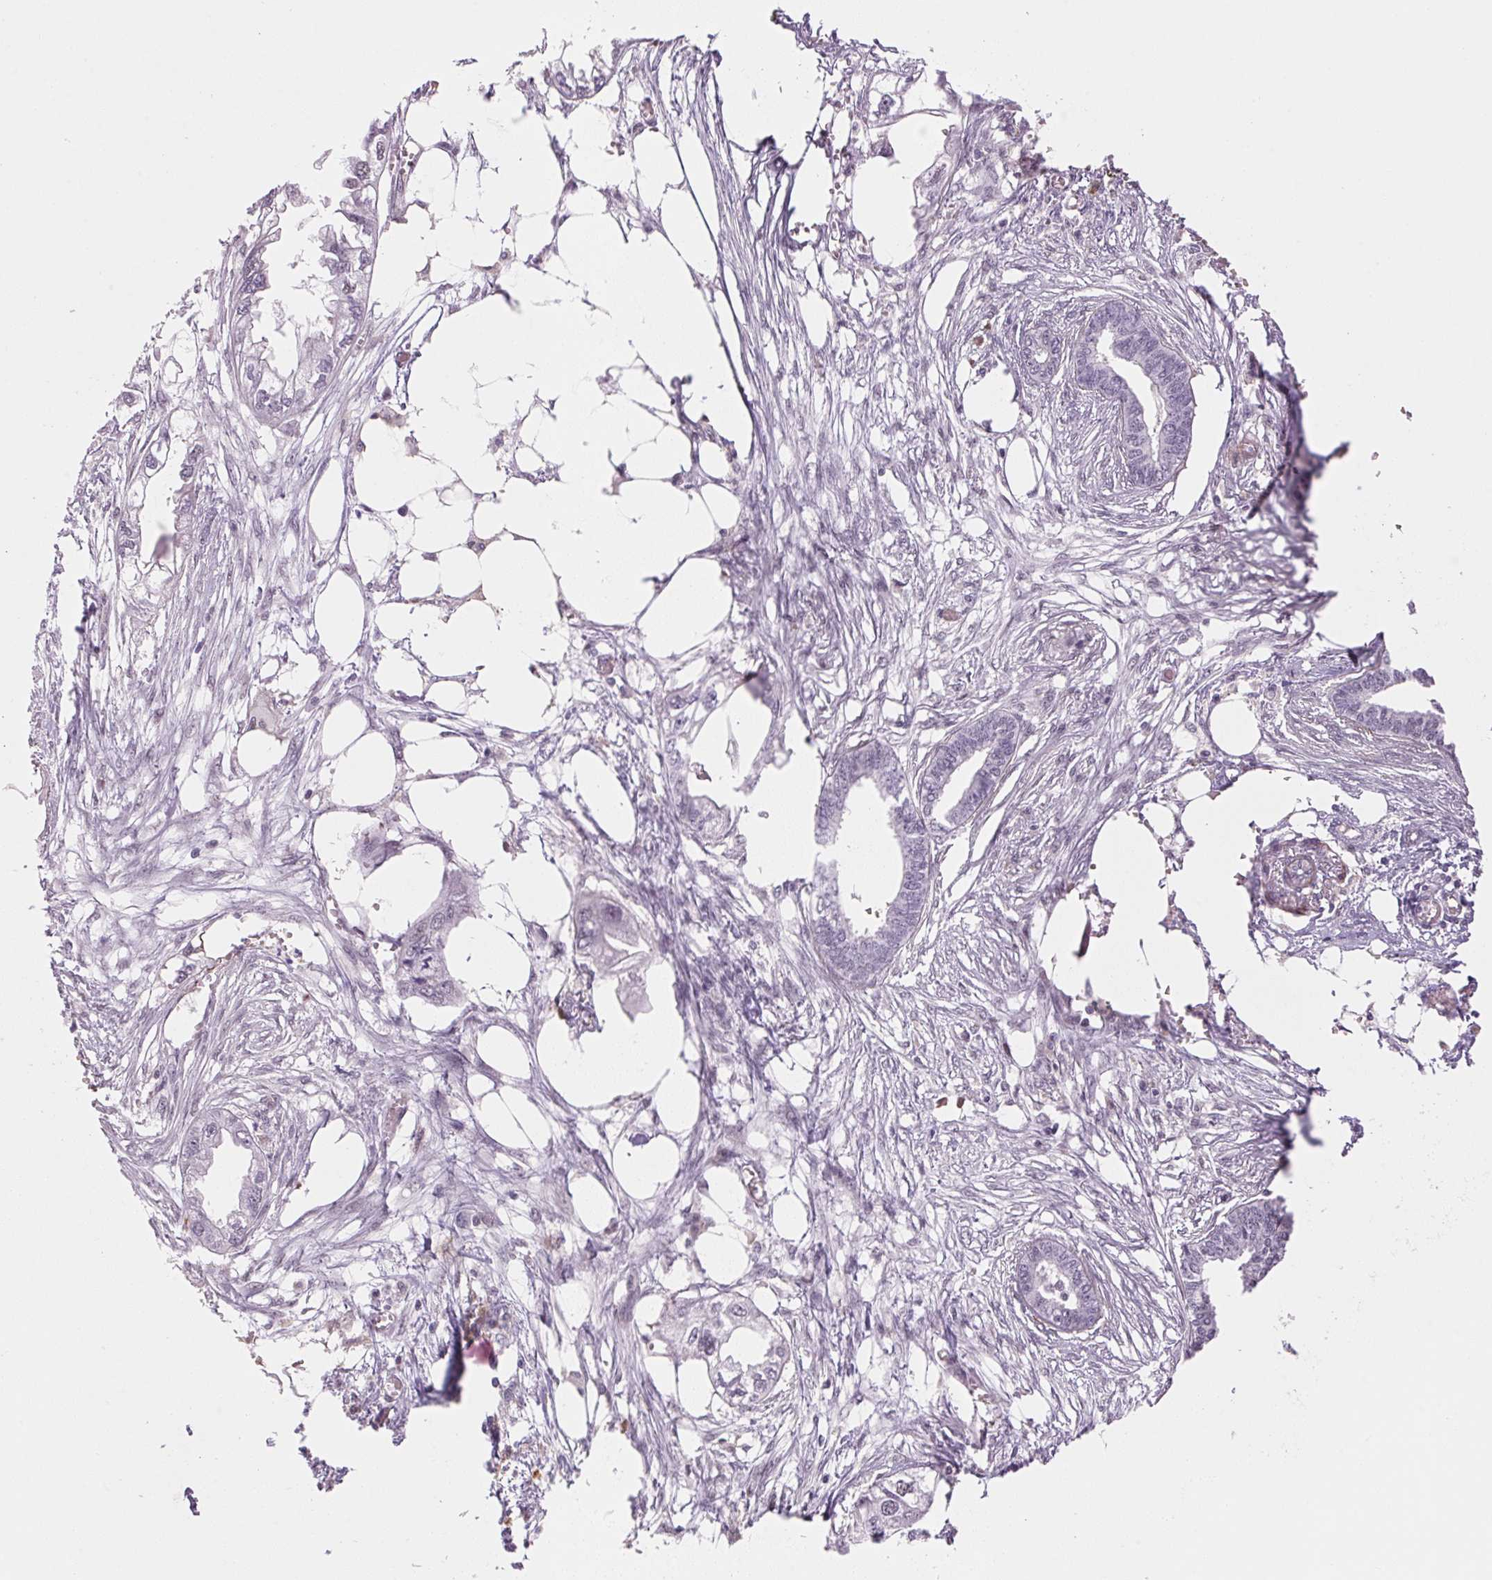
{"staining": {"intensity": "negative", "quantity": "none", "location": "none"}, "tissue": "endometrial cancer", "cell_type": "Tumor cells", "image_type": "cancer", "snomed": [{"axis": "morphology", "description": "Adenocarcinoma, NOS"}, {"axis": "morphology", "description": "Adenocarcinoma, metastatic, NOS"}, {"axis": "topography", "description": "Adipose tissue"}, {"axis": "topography", "description": "Endometrium"}], "caption": "IHC histopathology image of neoplastic tissue: human endometrial cancer stained with DAB reveals no significant protein staining in tumor cells.", "gene": "HNRNPDL", "patient": {"sex": "female", "age": 67}}